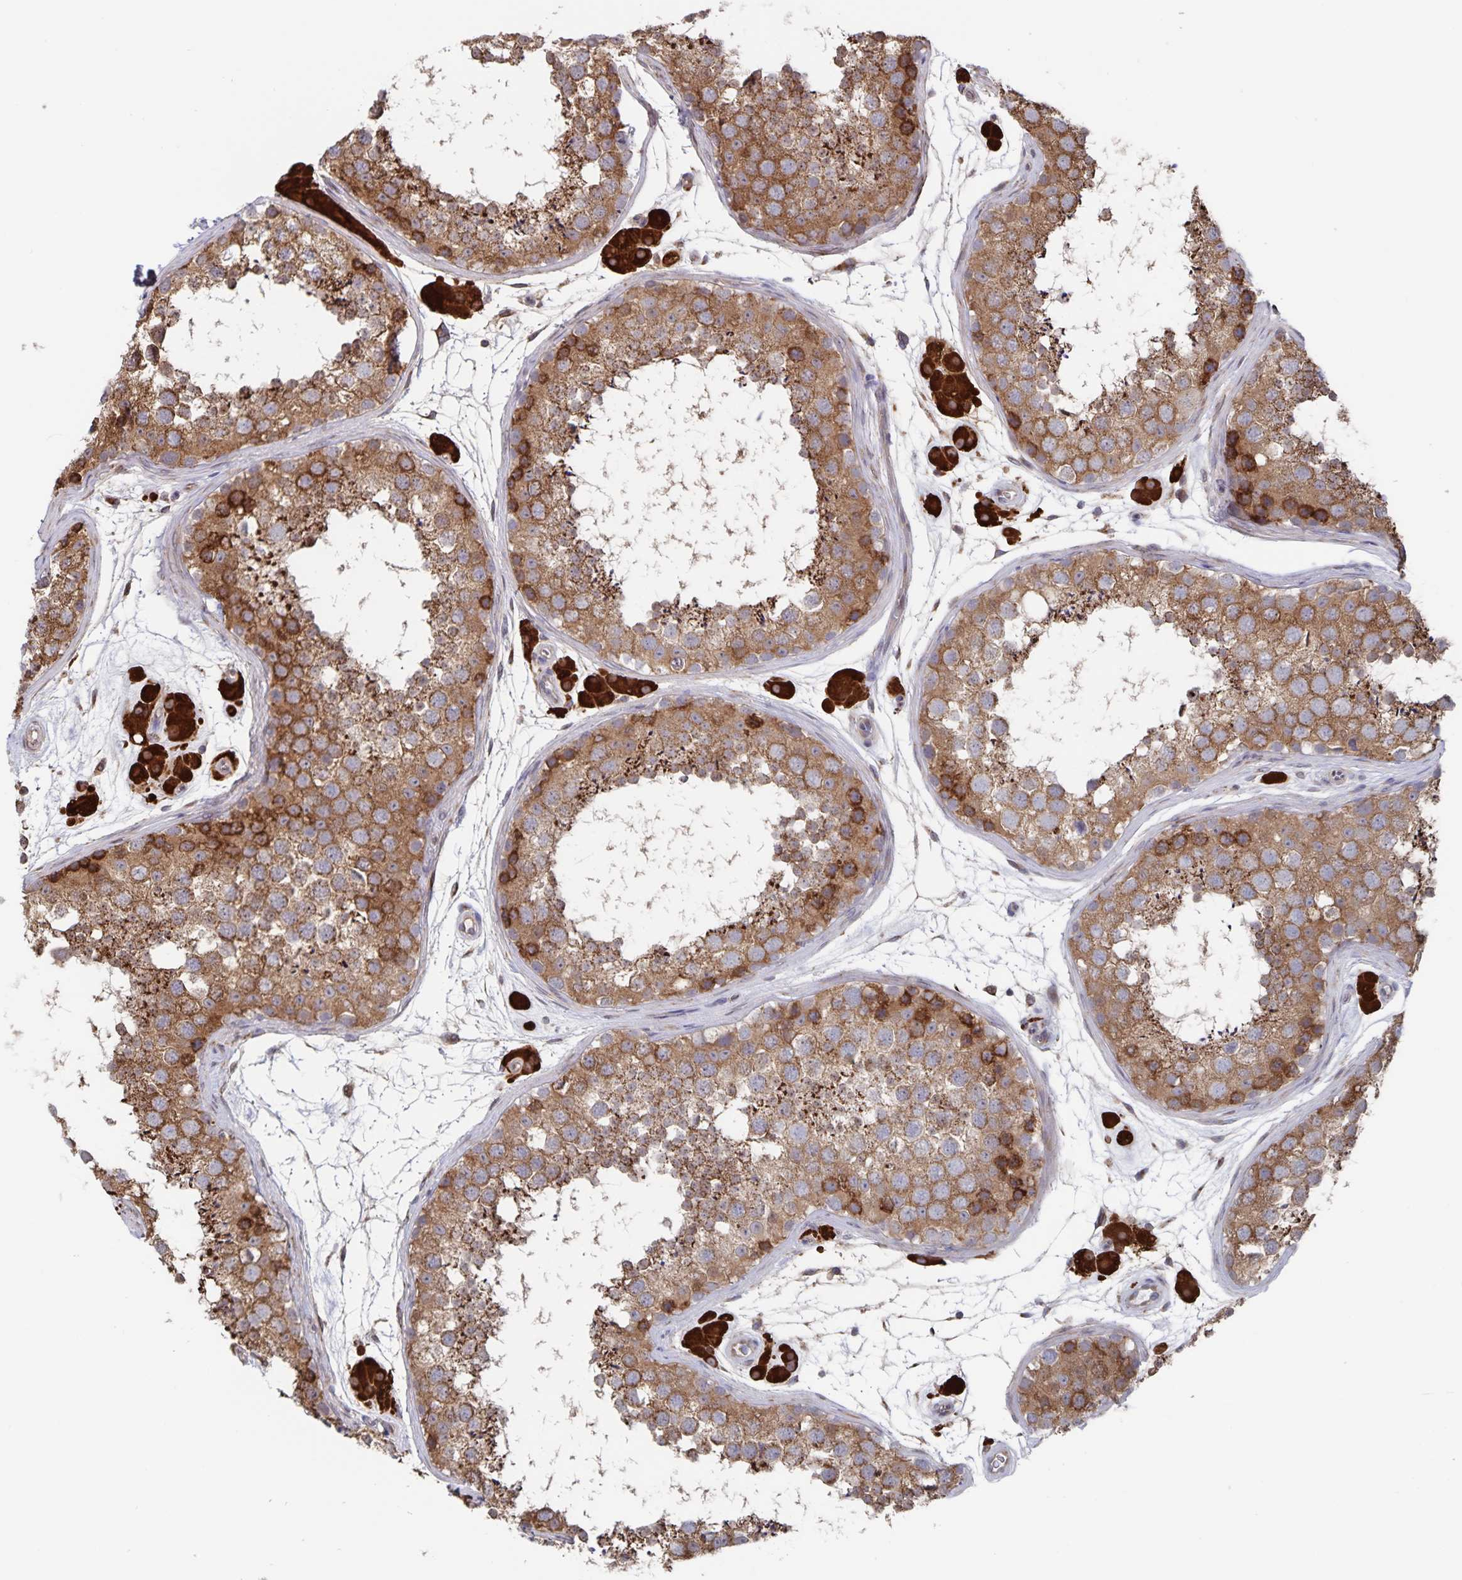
{"staining": {"intensity": "moderate", "quantity": ">75%", "location": "cytoplasmic/membranous"}, "tissue": "testis", "cell_type": "Cells in seminiferous ducts", "image_type": "normal", "snomed": [{"axis": "morphology", "description": "Normal tissue, NOS"}, {"axis": "topography", "description": "Testis"}], "caption": "Immunohistochemistry photomicrograph of unremarkable testis: human testis stained using IHC reveals medium levels of moderate protein expression localized specifically in the cytoplasmic/membranous of cells in seminiferous ducts, appearing as a cytoplasmic/membranous brown color.", "gene": "ACACA", "patient": {"sex": "male", "age": 41}}